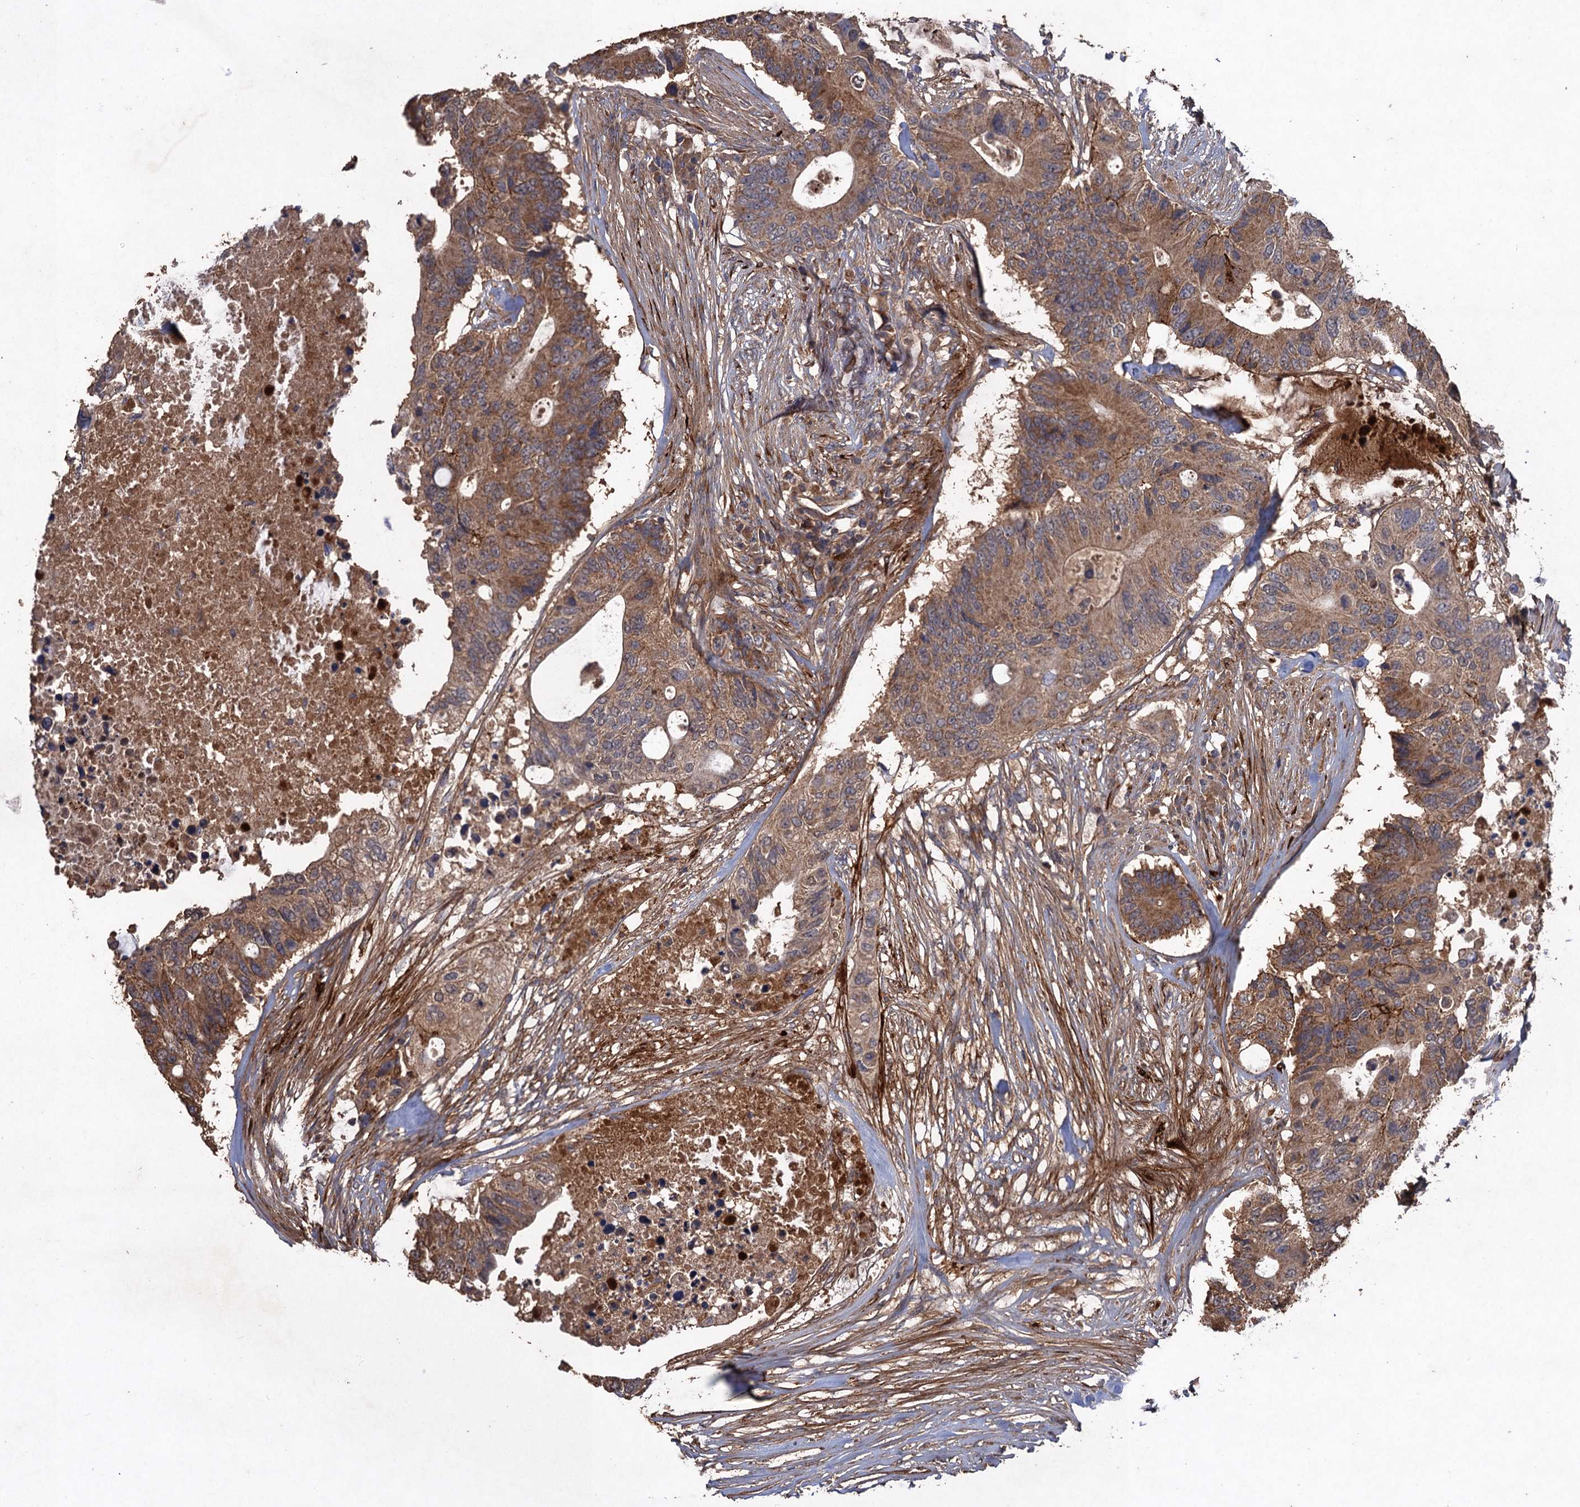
{"staining": {"intensity": "moderate", "quantity": ">75%", "location": "cytoplasmic/membranous"}, "tissue": "colorectal cancer", "cell_type": "Tumor cells", "image_type": "cancer", "snomed": [{"axis": "morphology", "description": "Adenocarcinoma, NOS"}, {"axis": "topography", "description": "Colon"}], "caption": "Protein staining demonstrates moderate cytoplasmic/membranous staining in approximately >75% of tumor cells in adenocarcinoma (colorectal).", "gene": "SCUBE3", "patient": {"sex": "male", "age": 71}}